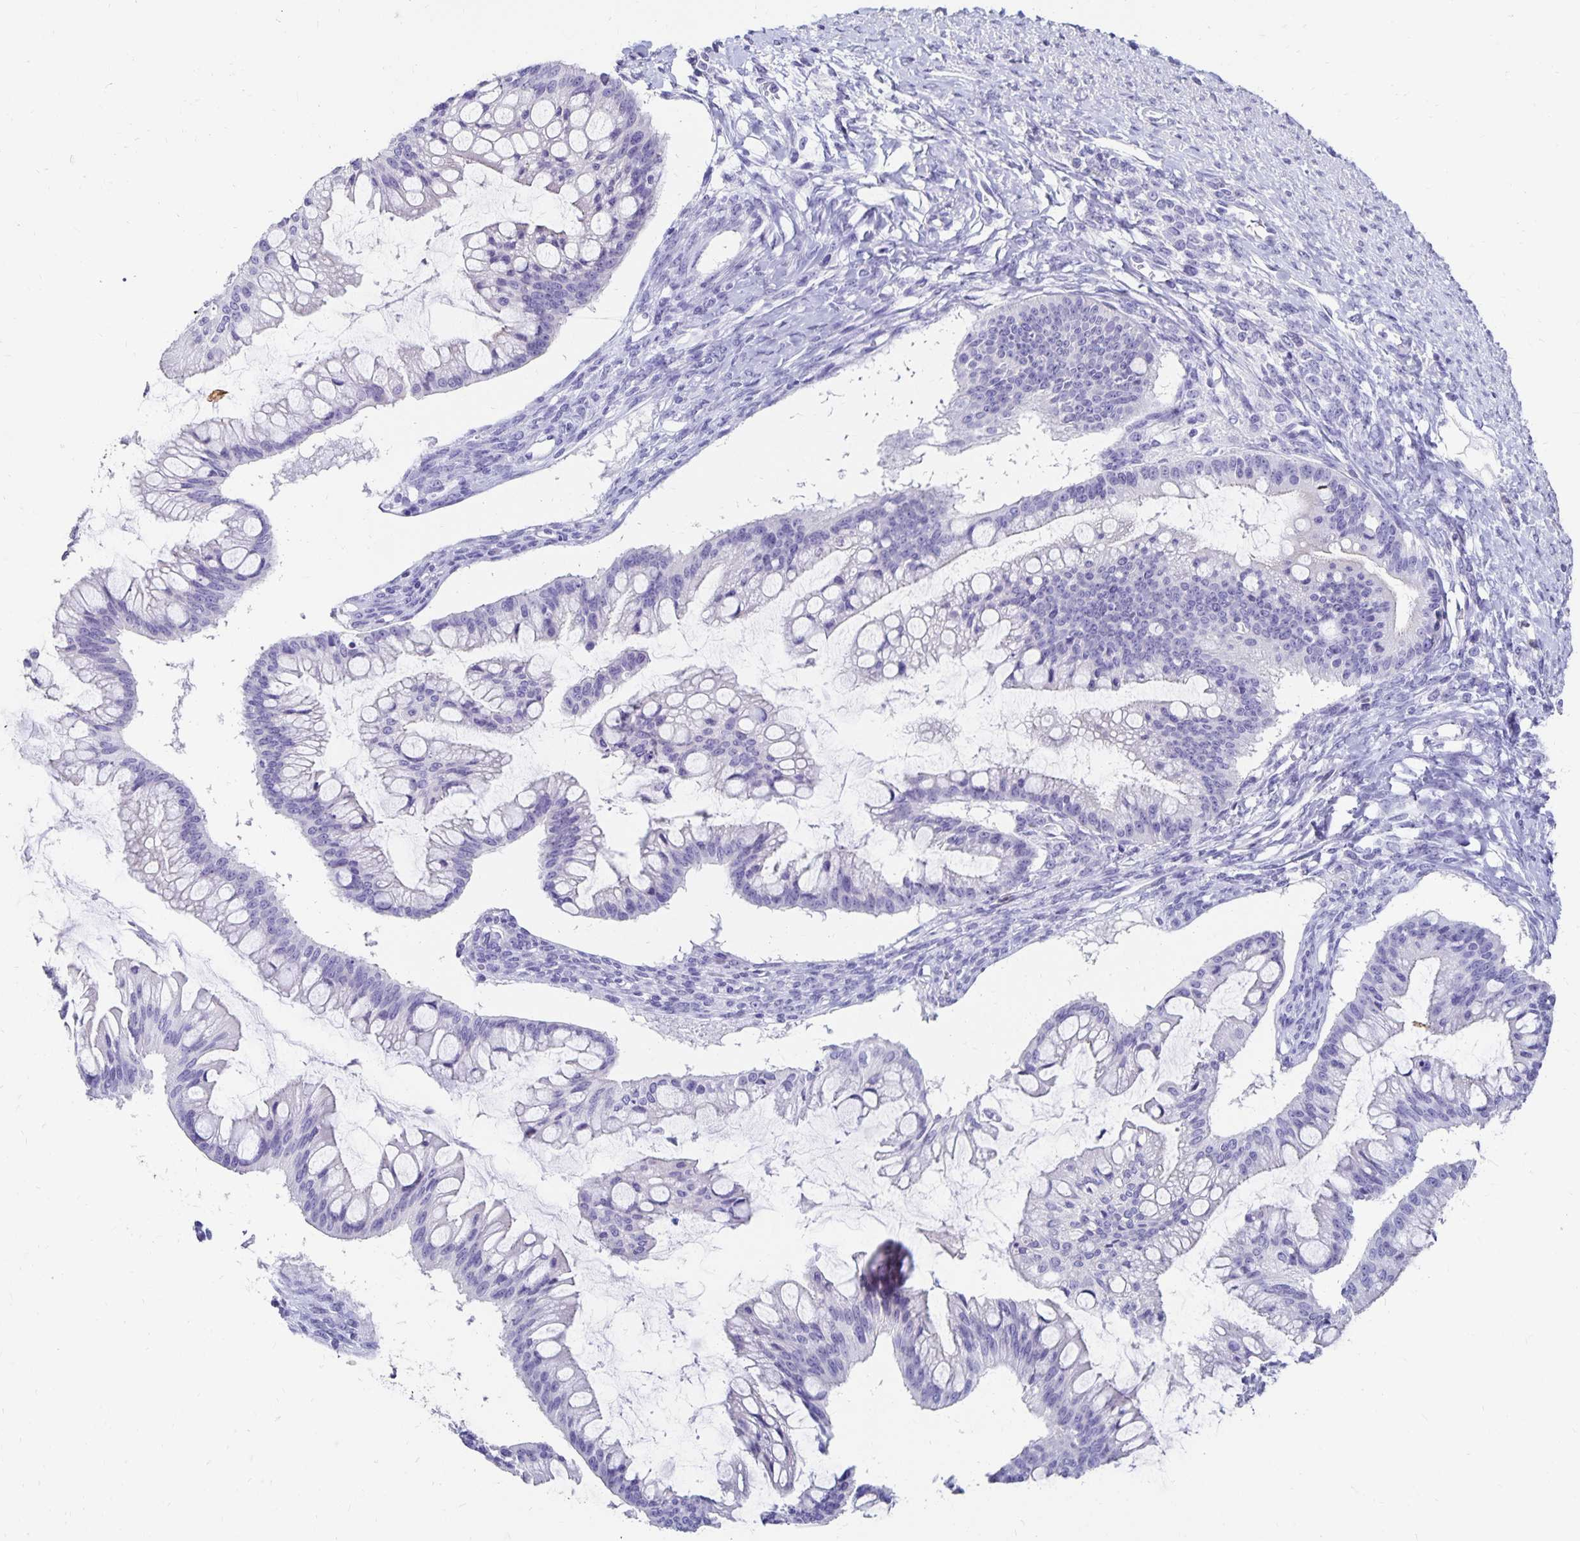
{"staining": {"intensity": "negative", "quantity": "none", "location": "none"}, "tissue": "ovarian cancer", "cell_type": "Tumor cells", "image_type": "cancer", "snomed": [{"axis": "morphology", "description": "Cystadenocarcinoma, mucinous, NOS"}, {"axis": "topography", "description": "Ovary"}], "caption": "Human ovarian mucinous cystadenocarcinoma stained for a protein using immunohistochemistry (IHC) shows no positivity in tumor cells.", "gene": "DYNLT4", "patient": {"sex": "female", "age": 73}}